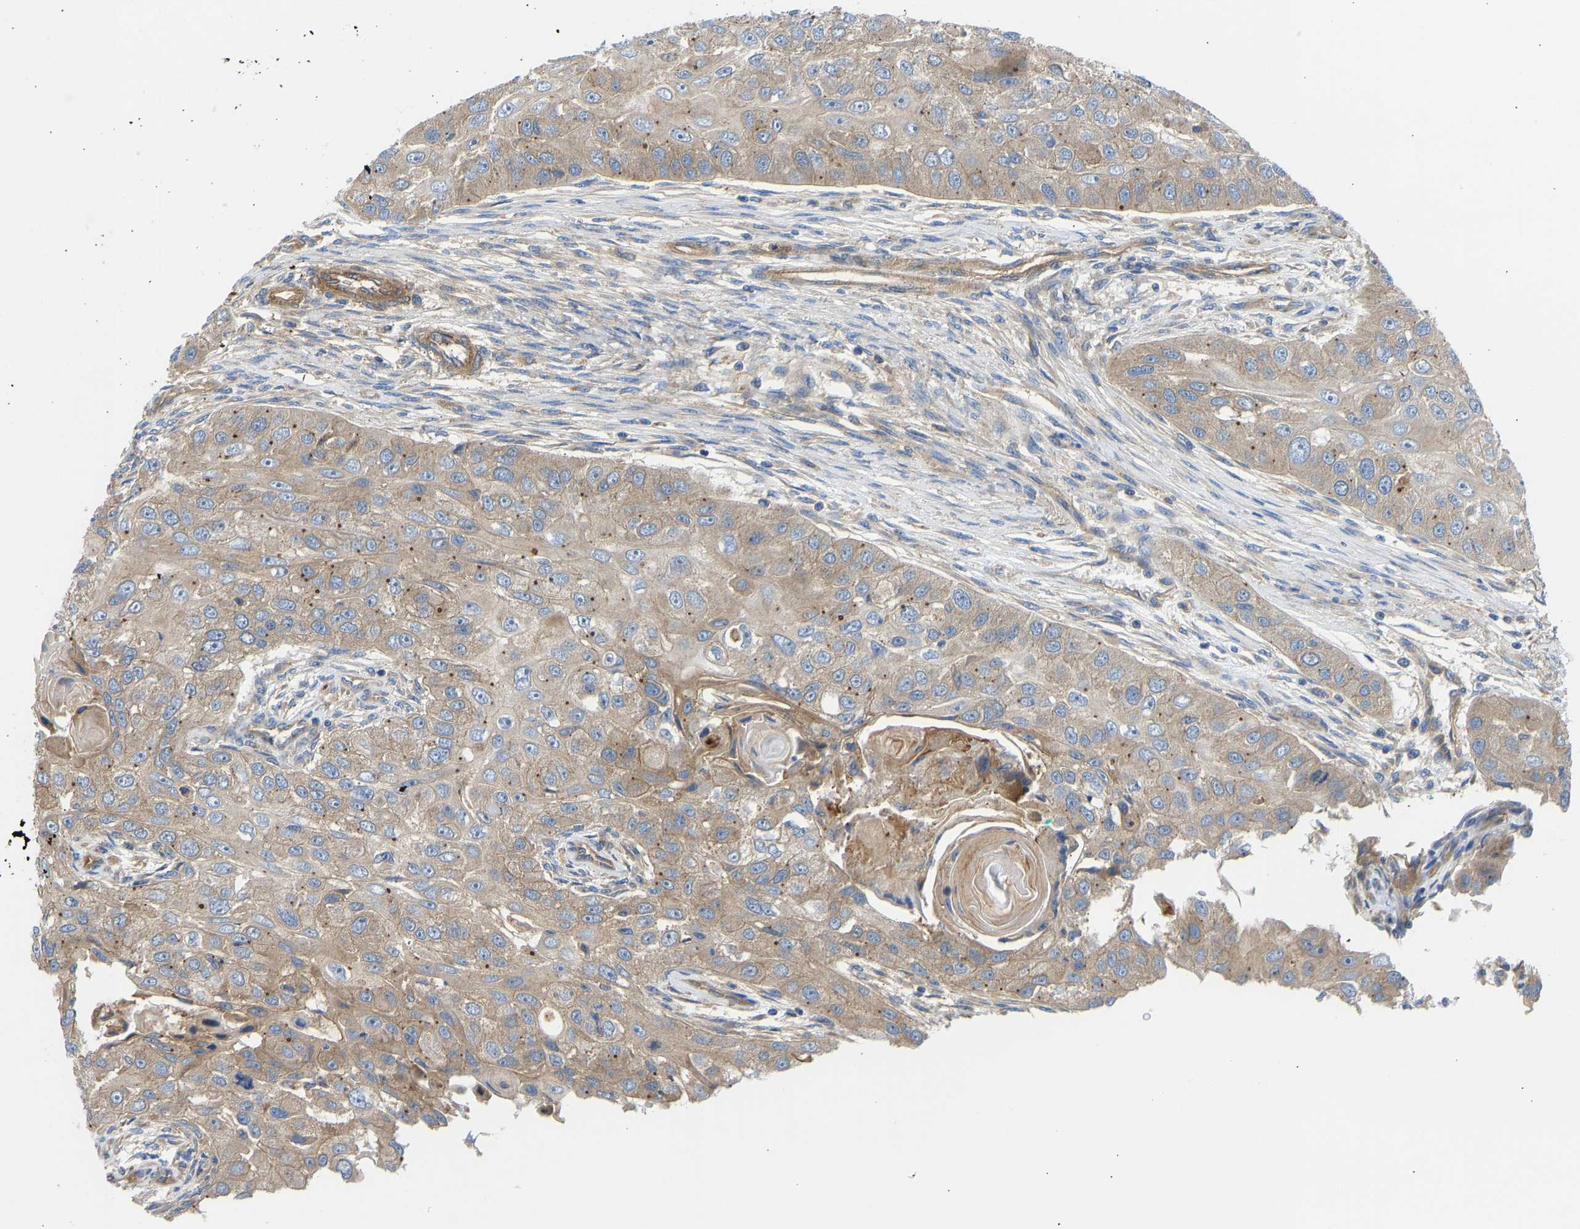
{"staining": {"intensity": "moderate", "quantity": ">75%", "location": "cytoplasmic/membranous"}, "tissue": "head and neck cancer", "cell_type": "Tumor cells", "image_type": "cancer", "snomed": [{"axis": "morphology", "description": "Normal tissue, NOS"}, {"axis": "morphology", "description": "Squamous cell carcinoma, NOS"}, {"axis": "topography", "description": "Skeletal muscle"}, {"axis": "topography", "description": "Head-Neck"}], "caption": "Immunohistochemical staining of head and neck cancer displays medium levels of moderate cytoplasmic/membranous protein positivity in approximately >75% of tumor cells.", "gene": "MYO1C", "patient": {"sex": "male", "age": 51}}